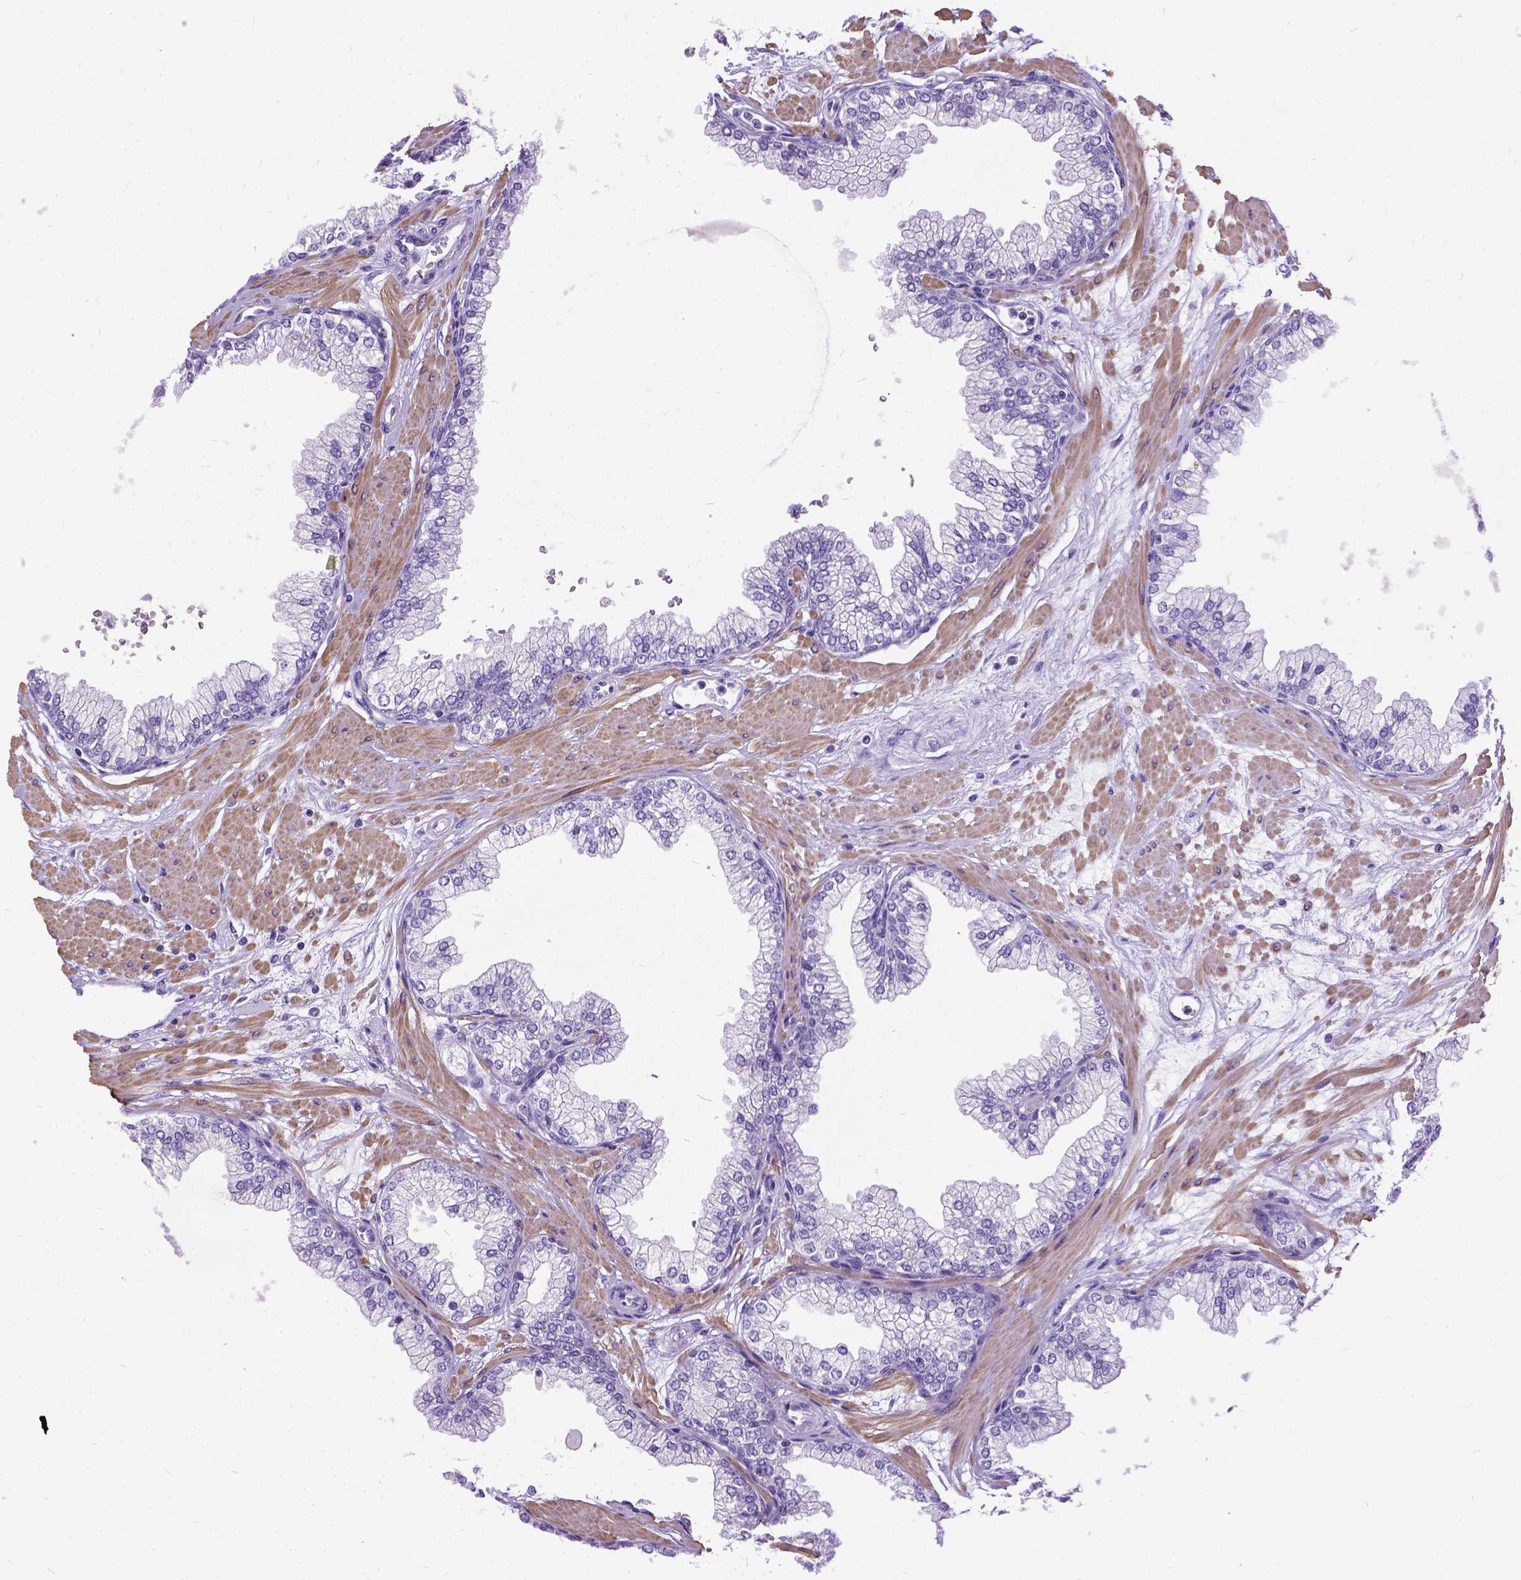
{"staining": {"intensity": "negative", "quantity": "none", "location": "none"}, "tissue": "prostate", "cell_type": "Glandular cells", "image_type": "normal", "snomed": [{"axis": "morphology", "description": "Normal tissue, NOS"}, {"axis": "topography", "description": "Prostate"}, {"axis": "topography", "description": "Peripheral nerve tissue"}], "caption": "Immunohistochemistry image of normal prostate: prostate stained with DAB displays no significant protein positivity in glandular cells. (Immunohistochemistry, brightfield microscopy, high magnification).", "gene": "ENSG00000254979", "patient": {"sex": "male", "age": 61}}